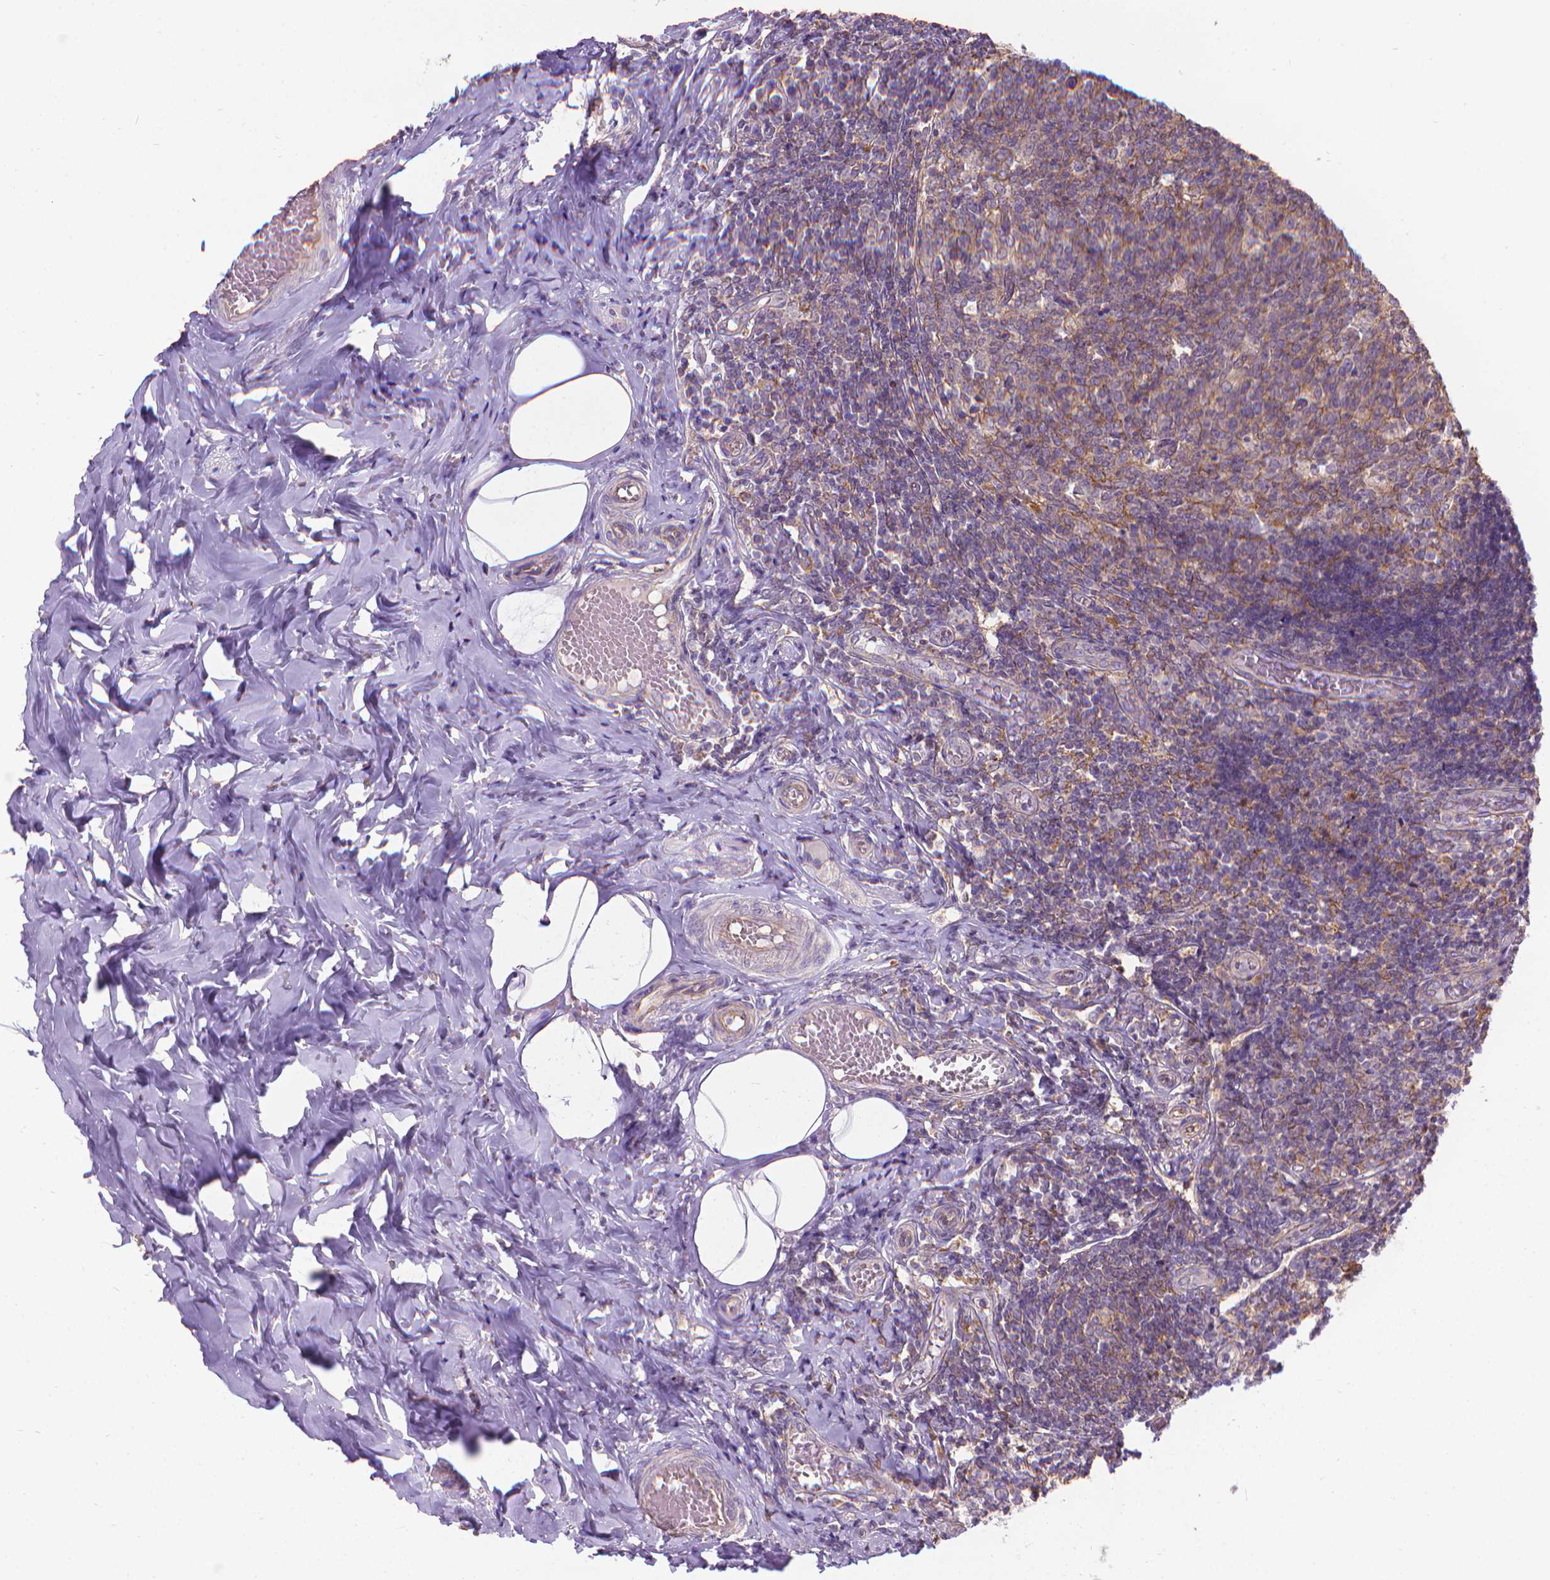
{"staining": {"intensity": "weak", "quantity": ">75%", "location": "cytoplasmic/membranous"}, "tissue": "appendix", "cell_type": "Glandular cells", "image_type": "normal", "snomed": [{"axis": "morphology", "description": "Normal tissue, NOS"}, {"axis": "topography", "description": "Appendix"}], "caption": "Immunohistochemical staining of normal appendix demonstrates low levels of weak cytoplasmic/membranous staining in about >75% of glandular cells. (Stains: DAB in brown, nuclei in blue, Microscopy: brightfield microscopy at high magnification).", "gene": "CFAP299", "patient": {"sex": "female", "age": 32}}